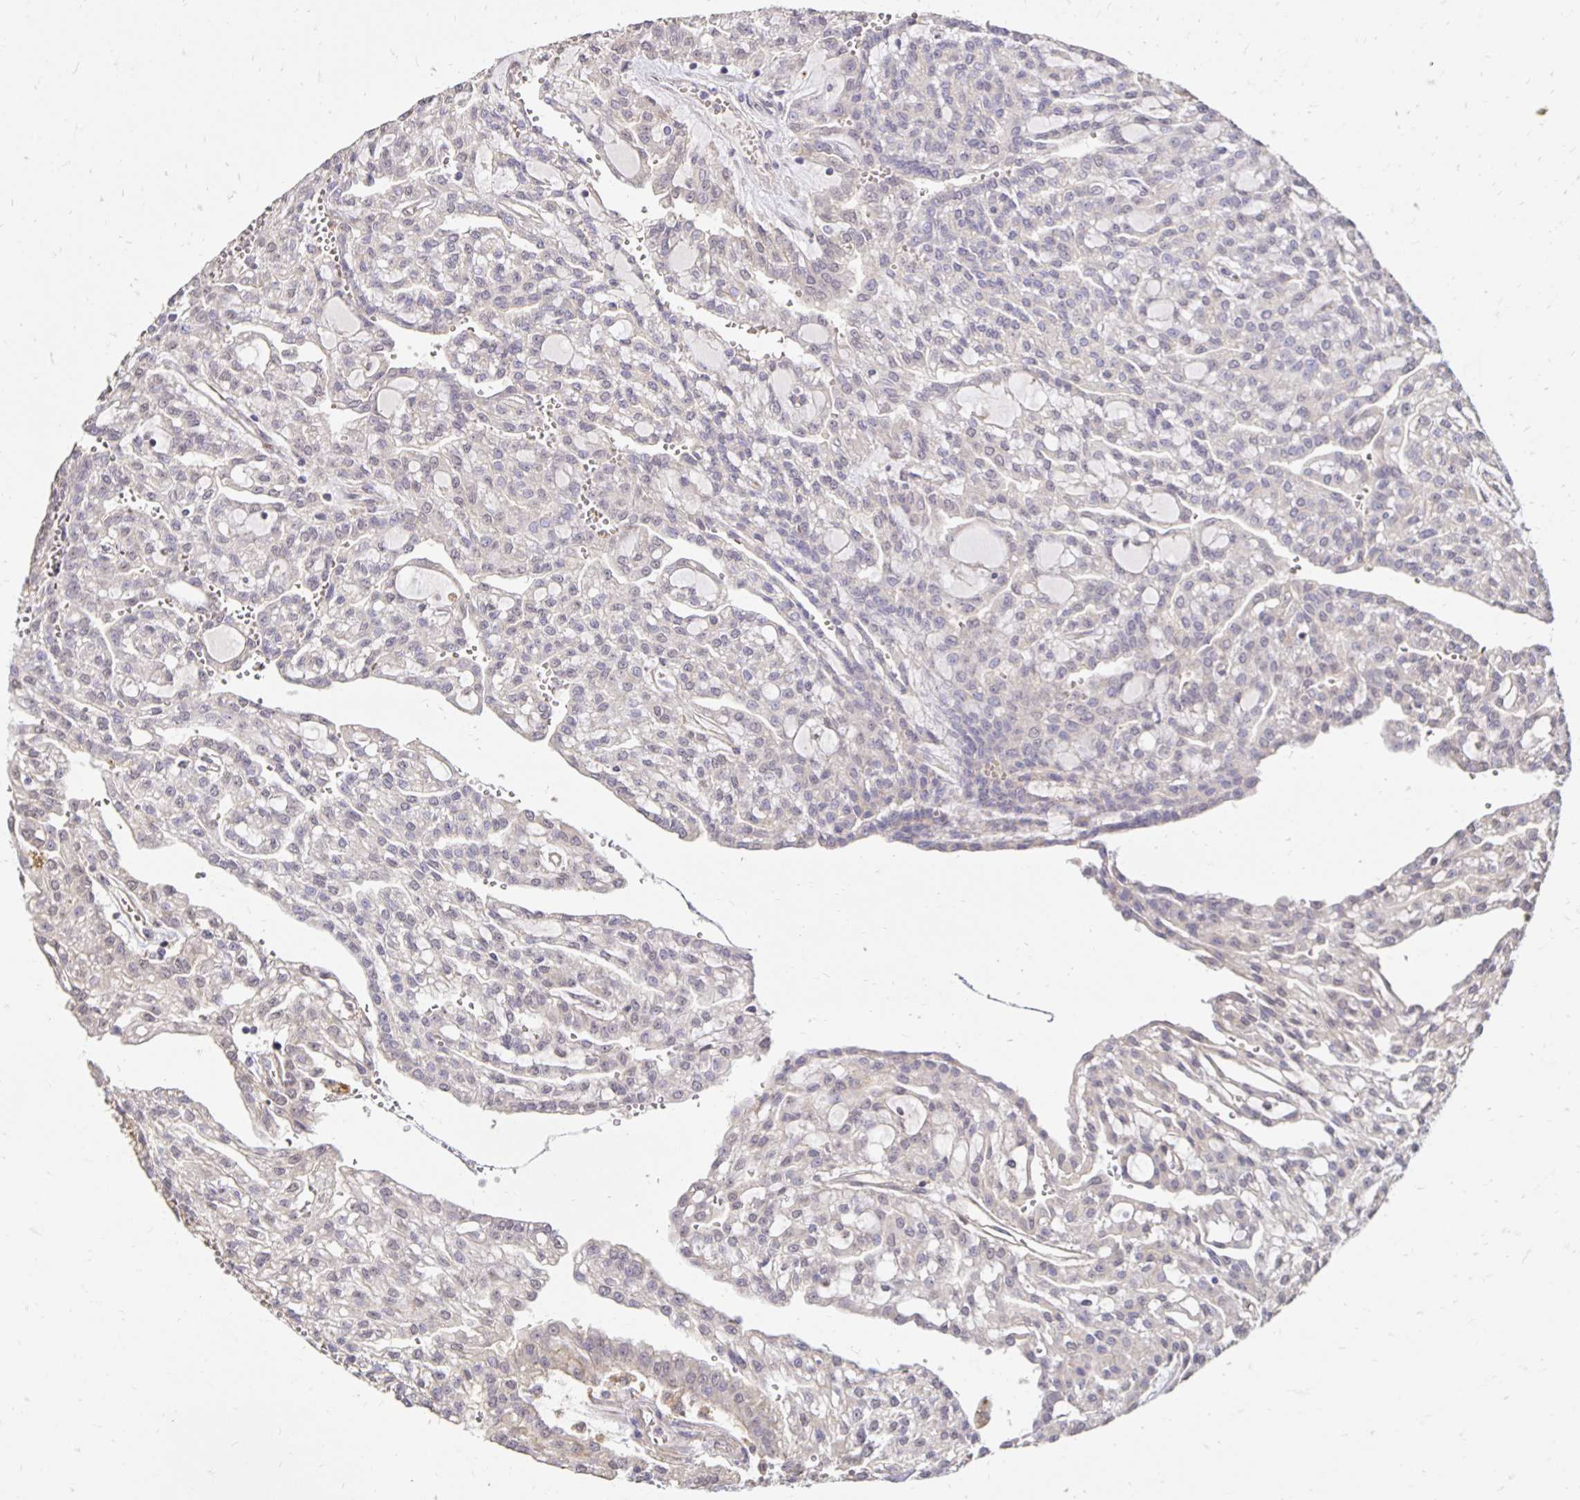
{"staining": {"intensity": "negative", "quantity": "none", "location": "none"}, "tissue": "renal cancer", "cell_type": "Tumor cells", "image_type": "cancer", "snomed": [{"axis": "morphology", "description": "Adenocarcinoma, NOS"}, {"axis": "topography", "description": "Kidney"}], "caption": "This is an IHC histopathology image of renal cancer (adenocarcinoma). There is no positivity in tumor cells.", "gene": "PNPLA3", "patient": {"sex": "male", "age": 63}}